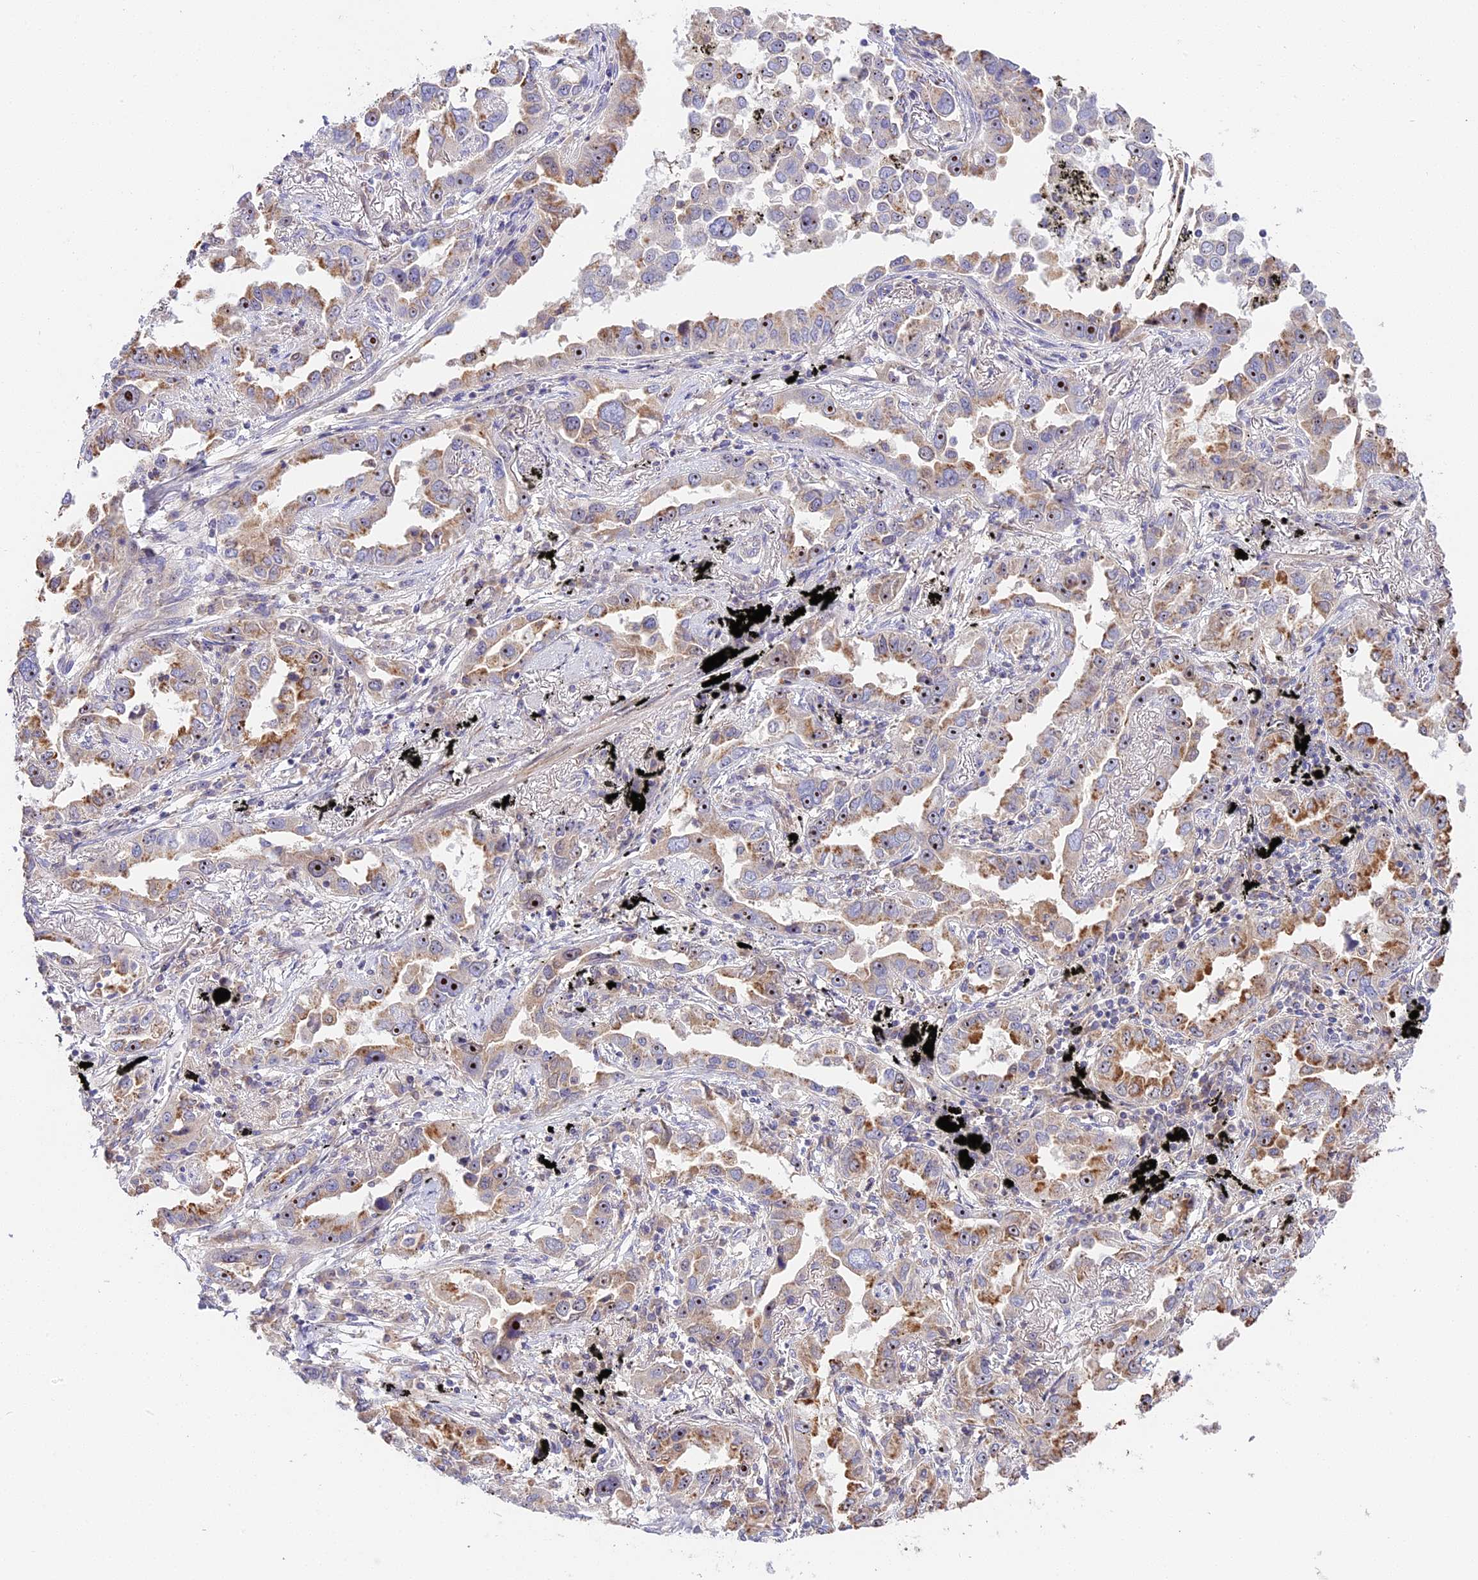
{"staining": {"intensity": "moderate", "quantity": ">75%", "location": "cytoplasmic/membranous,nuclear"}, "tissue": "lung cancer", "cell_type": "Tumor cells", "image_type": "cancer", "snomed": [{"axis": "morphology", "description": "Adenocarcinoma, NOS"}, {"axis": "topography", "description": "Lung"}], "caption": "Adenocarcinoma (lung) was stained to show a protein in brown. There is medium levels of moderate cytoplasmic/membranous and nuclear staining in approximately >75% of tumor cells. (Stains: DAB in brown, nuclei in blue, Microscopy: brightfield microscopy at high magnification).", "gene": "RAD51", "patient": {"sex": "male", "age": 67}}